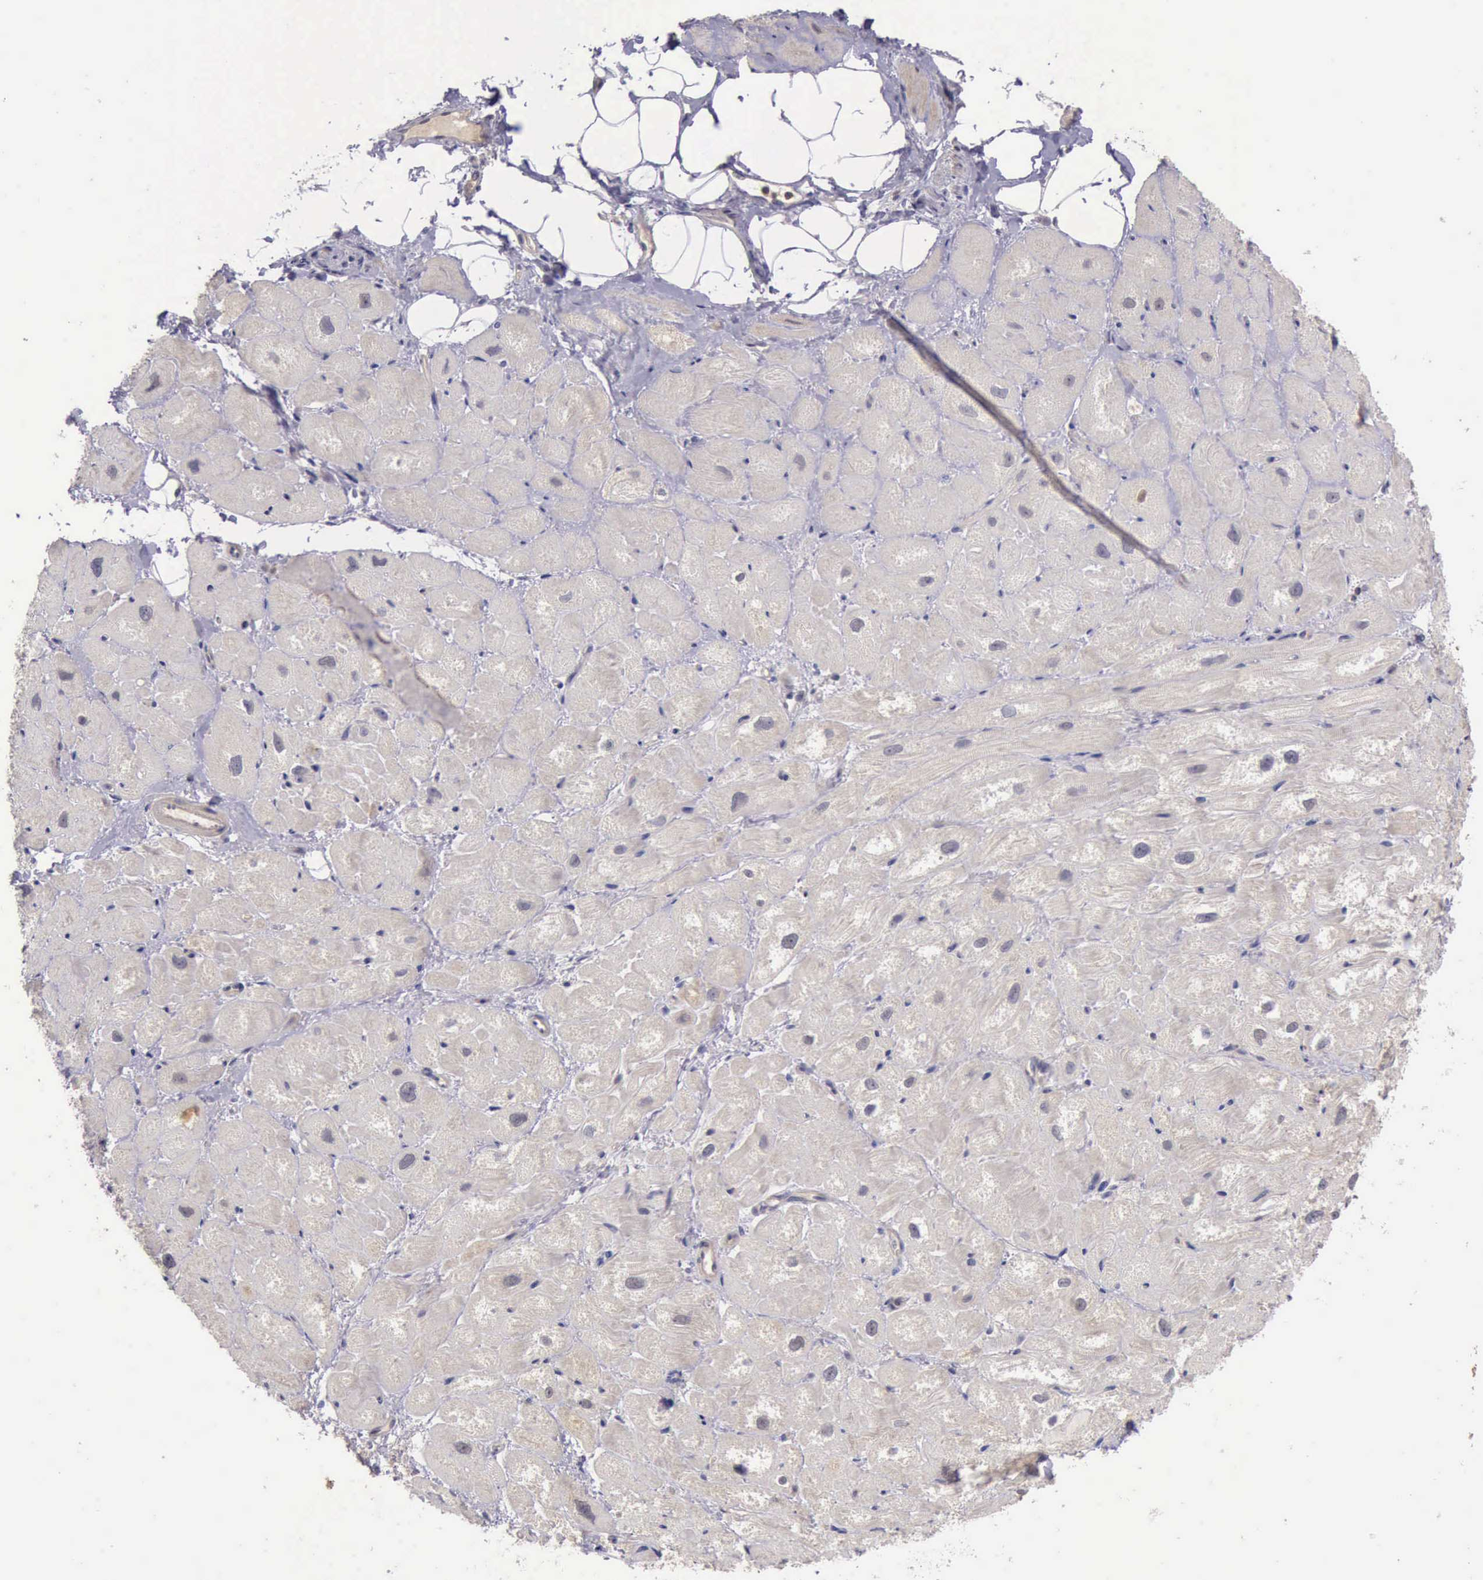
{"staining": {"intensity": "negative", "quantity": "none", "location": "none"}, "tissue": "heart muscle", "cell_type": "Cardiomyocytes", "image_type": "normal", "snomed": [{"axis": "morphology", "description": "Normal tissue, NOS"}, {"axis": "topography", "description": "Heart"}], "caption": "The image displays no staining of cardiomyocytes in benign heart muscle.", "gene": "RAB39B", "patient": {"sex": "male", "age": 49}}